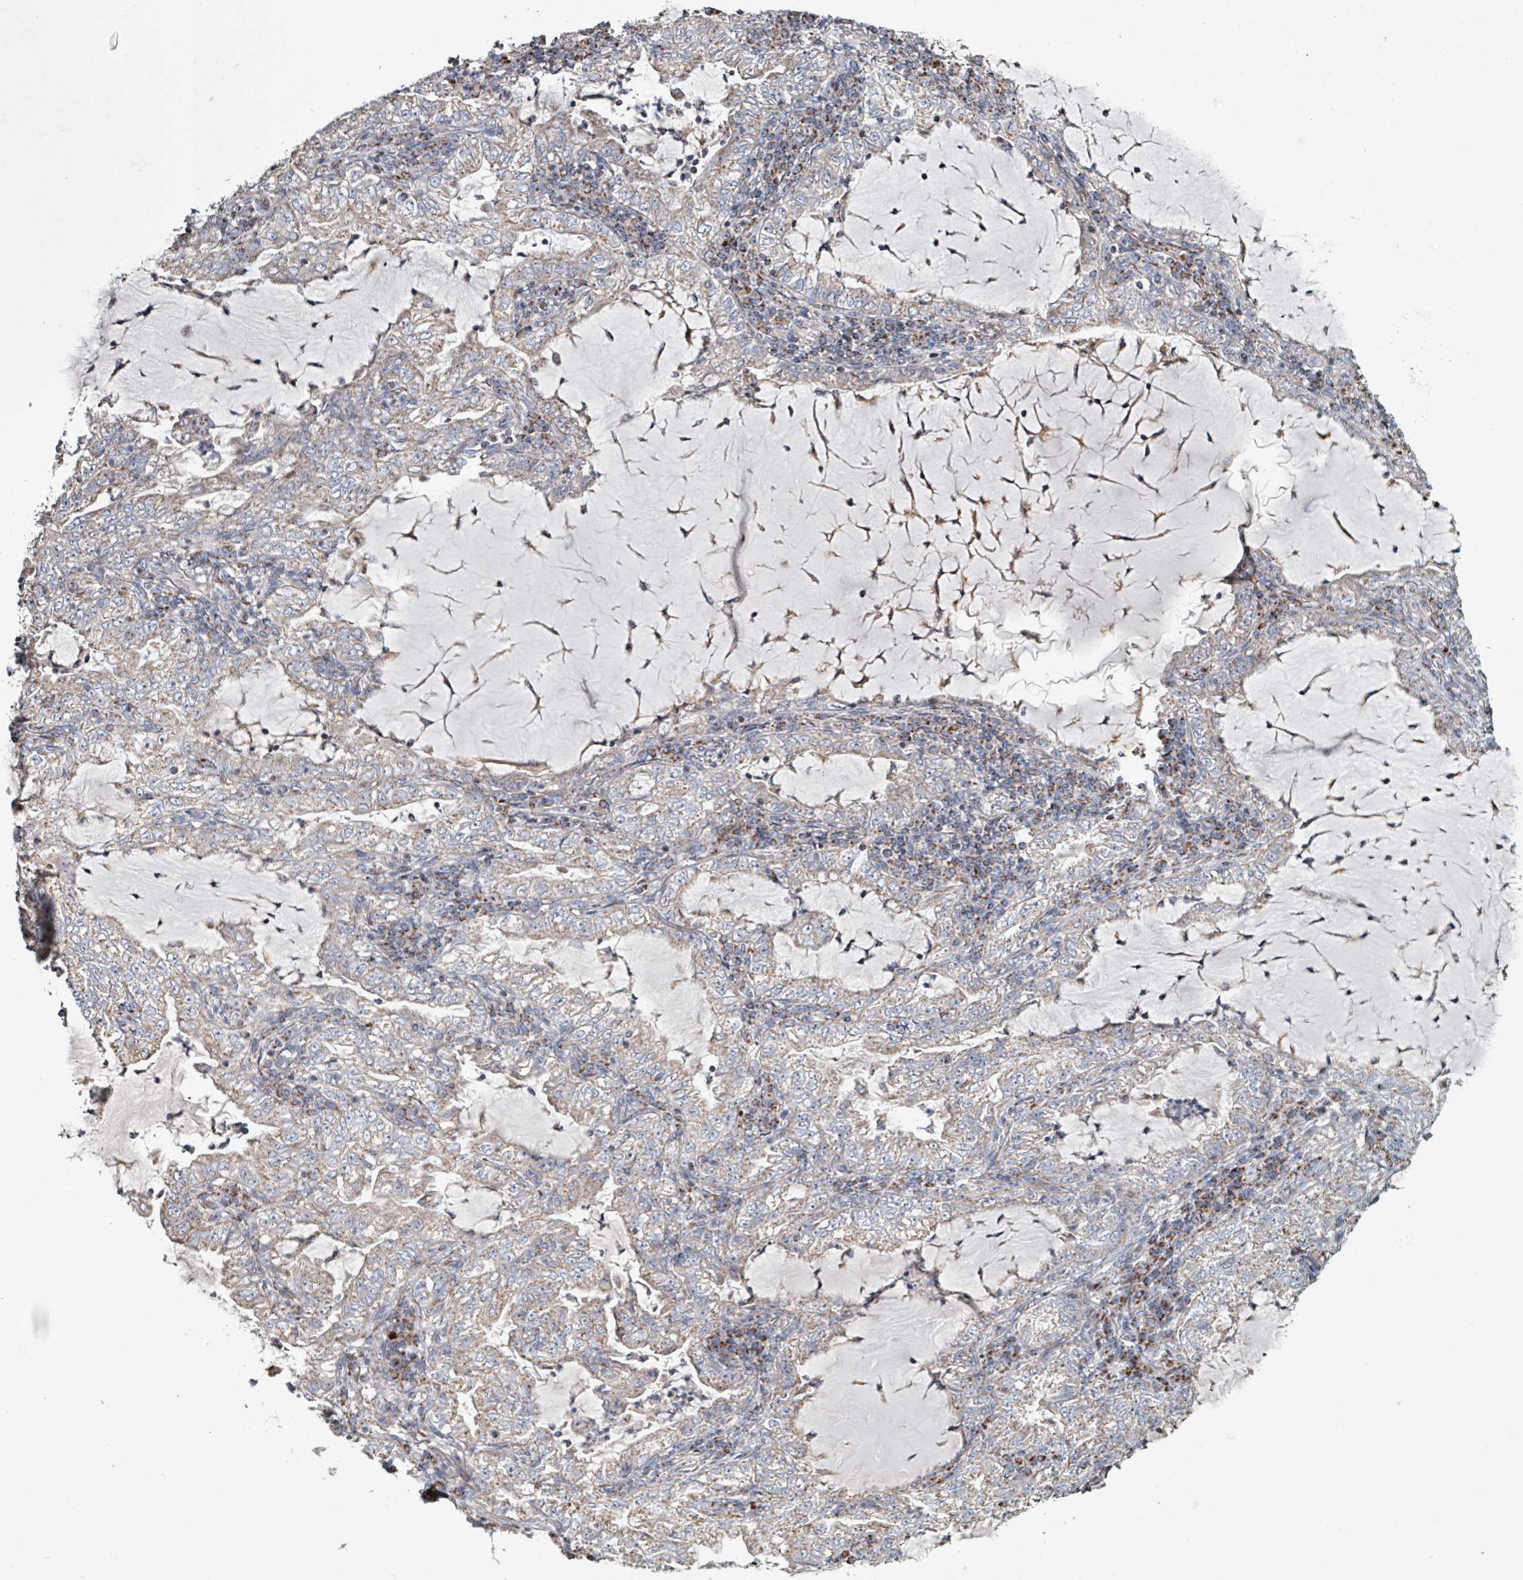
{"staining": {"intensity": "weak", "quantity": "25%-75%", "location": "cytoplasmic/membranous"}, "tissue": "lung cancer", "cell_type": "Tumor cells", "image_type": "cancer", "snomed": [{"axis": "morphology", "description": "Adenocarcinoma, NOS"}, {"axis": "topography", "description": "Lung"}], "caption": "This photomicrograph exhibits lung cancer stained with immunohistochemistry to label a protein in brown. The cytoplasmic/membranous of tumor cells show weak positivity for the protein. Nuclei are counter-stained blue.", "gene": "ABHD18", "patient": {"sex": "female", "age": 73}}